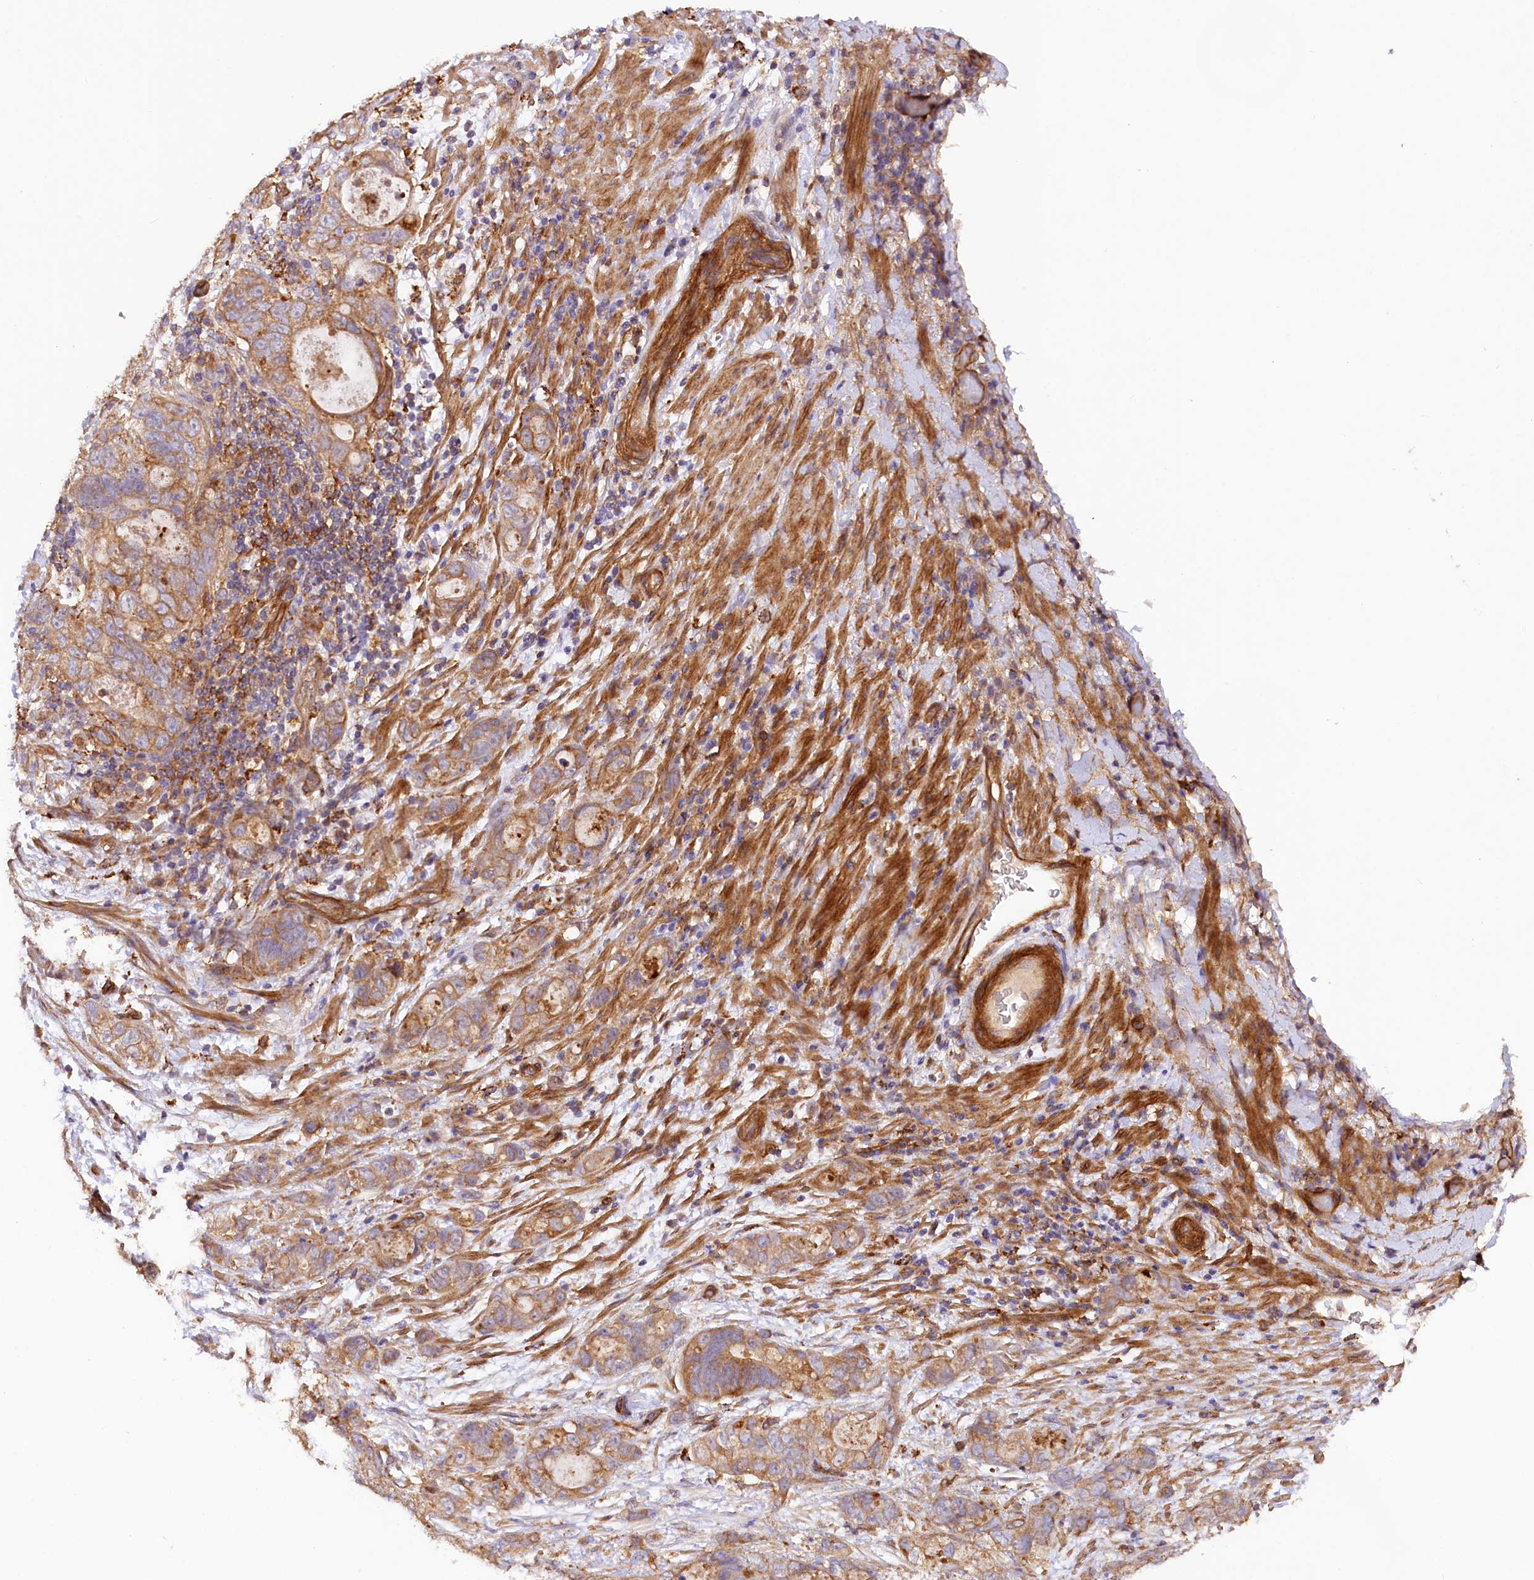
{"staining": {"intensity": "moderate", "quantity": ">75%", "location": "cytoplasmic/membranous"}, "tissue": "stomach cancer", "cell_type": "Tumor cells", "image_type": "cancer", "snomed": [{"axis": "morphology", "description": "Normal tissue, NOS"}, {"axis": "morphology", "description": "Adenocarcinoma, NOS"}, {"axis": "topography", "description": "Stomach"}], "caption": "Protein positivity by immunohistochemistry (IHC) exhibits moderate cytoplasmic/membranous staining in approximately >75% of tumor cells in stomach adenocarcinoma.", "gene": "CSAD", "patient": {"sex": "female", "age": 89}}